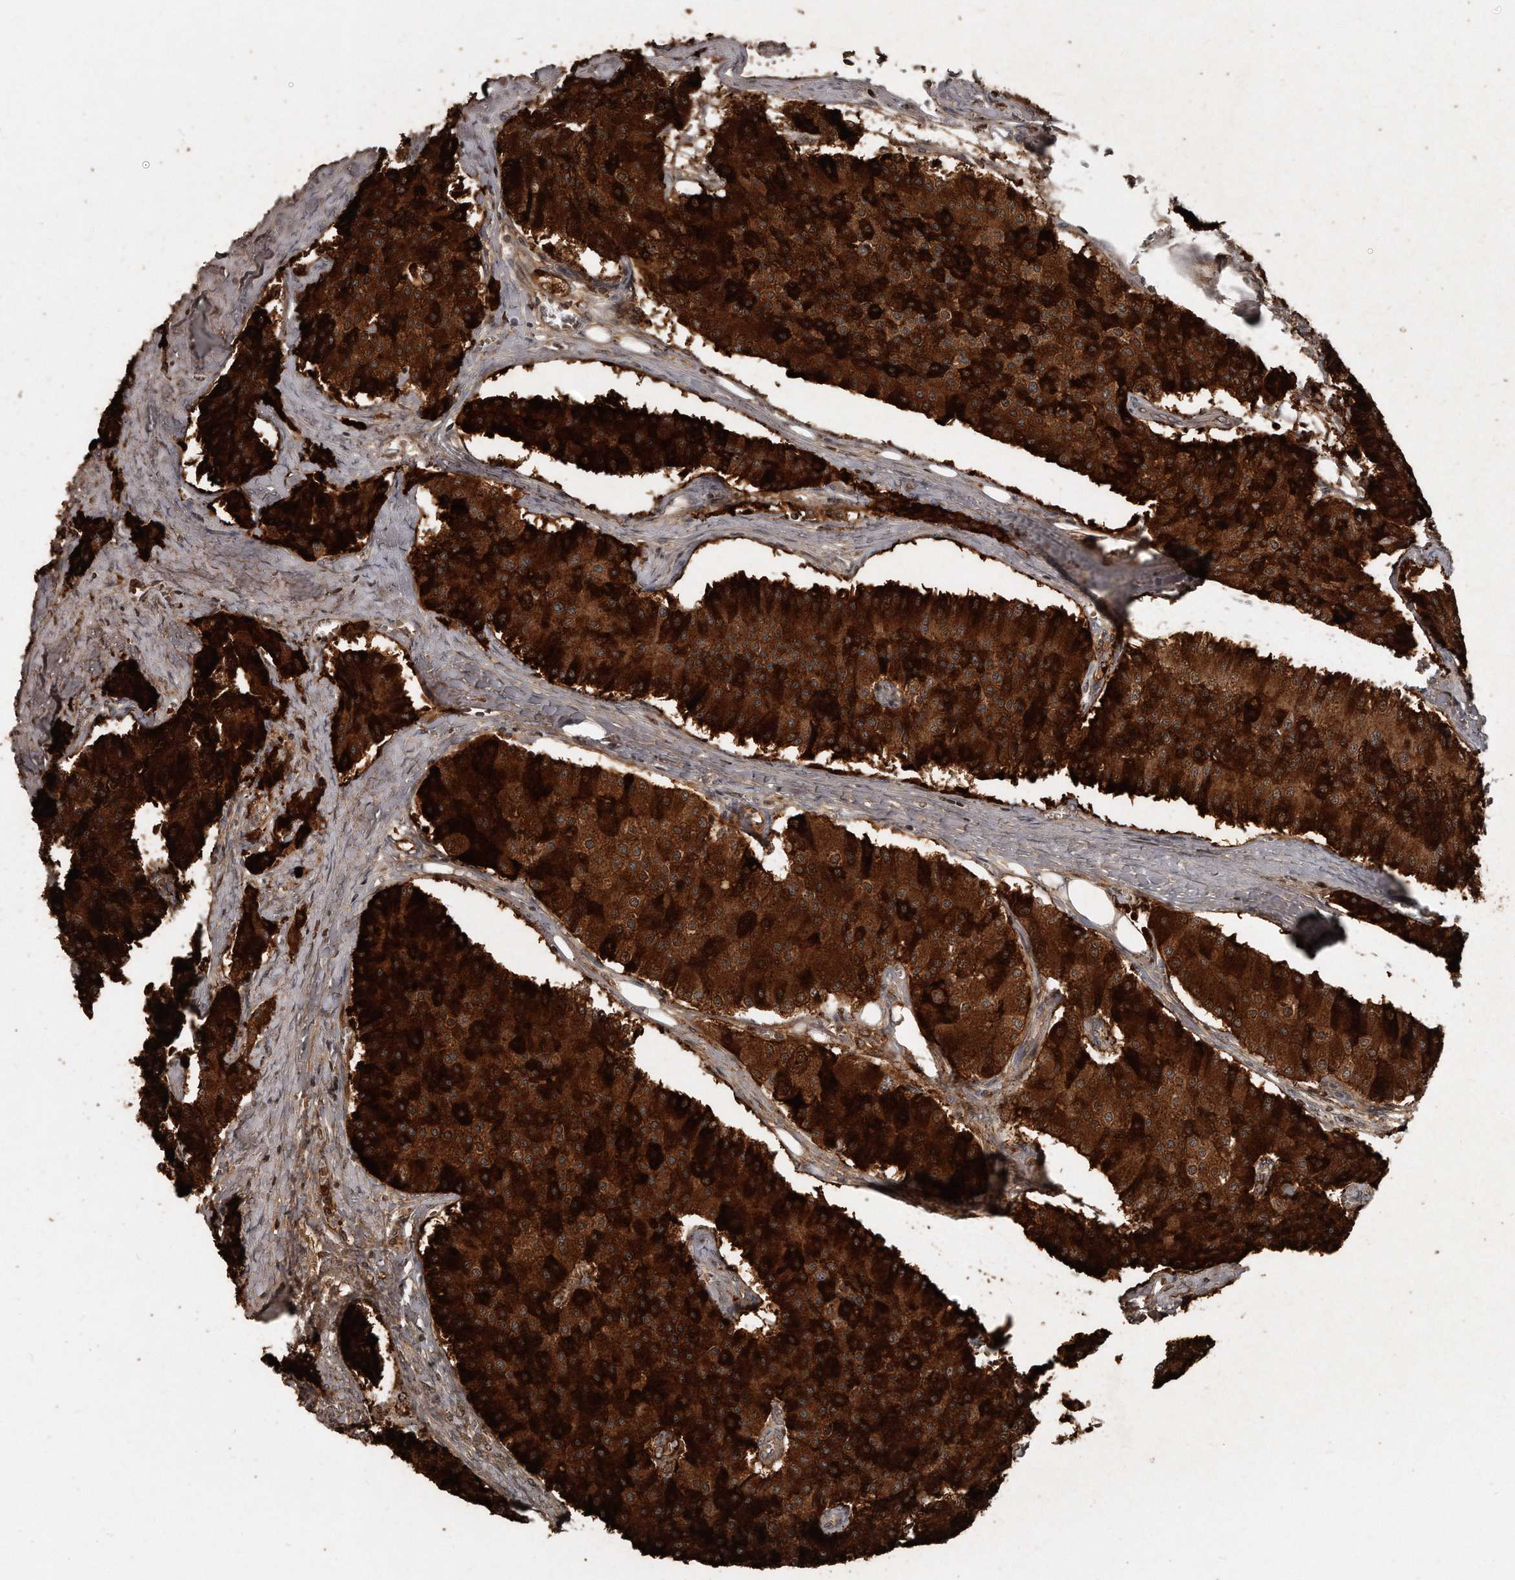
{"staining": {"intensity": "strong", "quantity": ">75%", "location": "cytoplasmic/membranous"}, "tissue": "carcinoid", "cell_type": "Tumor cells", "image_type": "cancer", "snomed": [{"axis": "morphology", "description": "Carcinoid, malignant, NOS"}, {"axis": "topography", "description": "Colon"}], "caption": "A brown stain labels strong cytoplasmic/membranous positivity of a protein in human malignant carcinoid tumor cells.", "gene": "GCH1", "patient": {"sex": "female", "age": 52}}